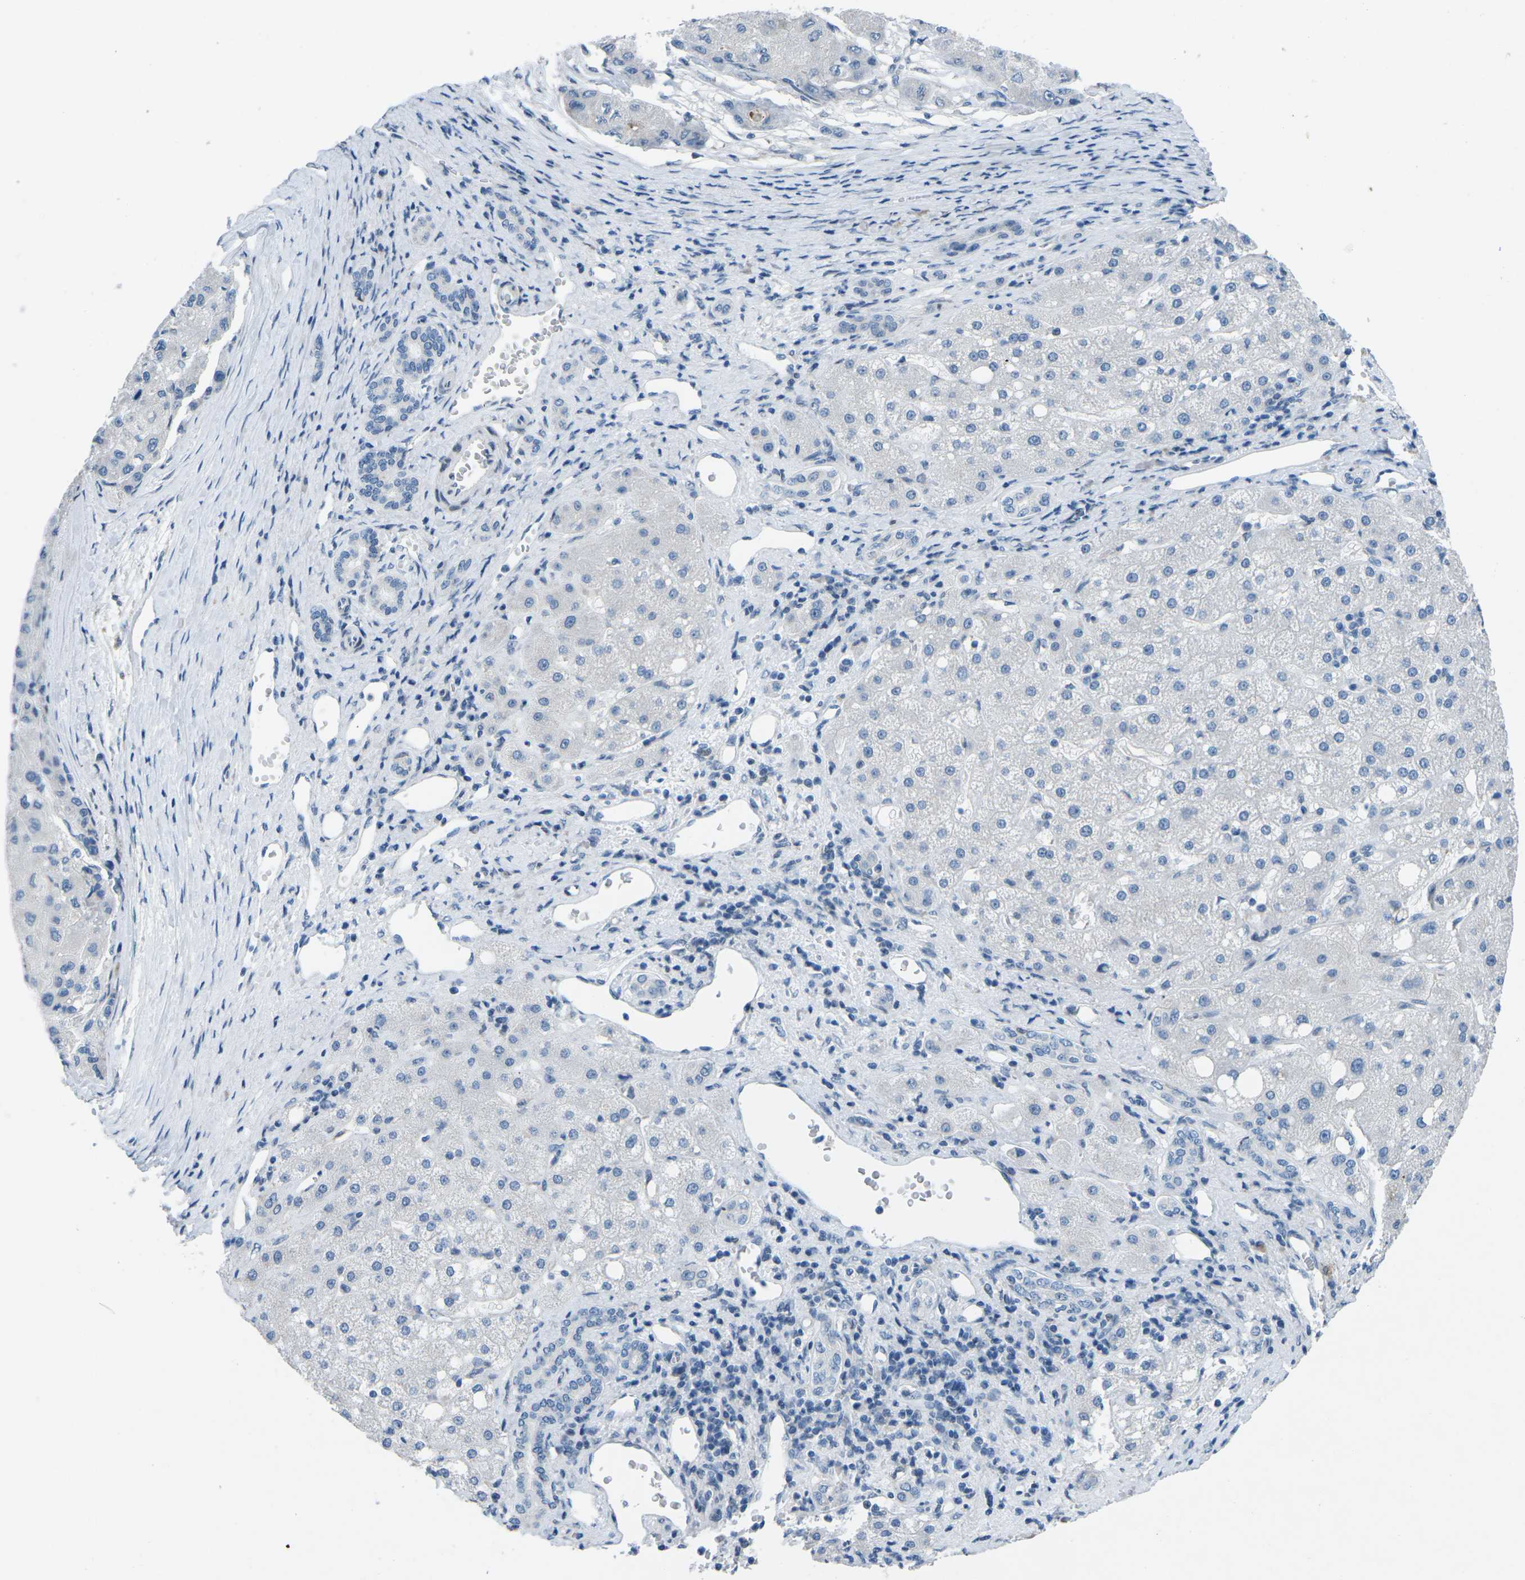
{"staining": {"intensity": "negative", "quantity": "none", "location": "none"}, "tissue": "liver cancer", "cell_type": "Tumor cells", "image_type": "cancer", "snomed": [{"axis": "morphology", "description": "Carcinoma, Hepatocellular, NOS"}, {"axis": "topography", "description": "Liver"}], "caption": "Liver cancer (hepatocellular carcinoma) was stained to show a protein in brown. There is no significant staining in tumor cells.", "gene": "MBNL1", "patient": {"sex": "male", "age": 80}}